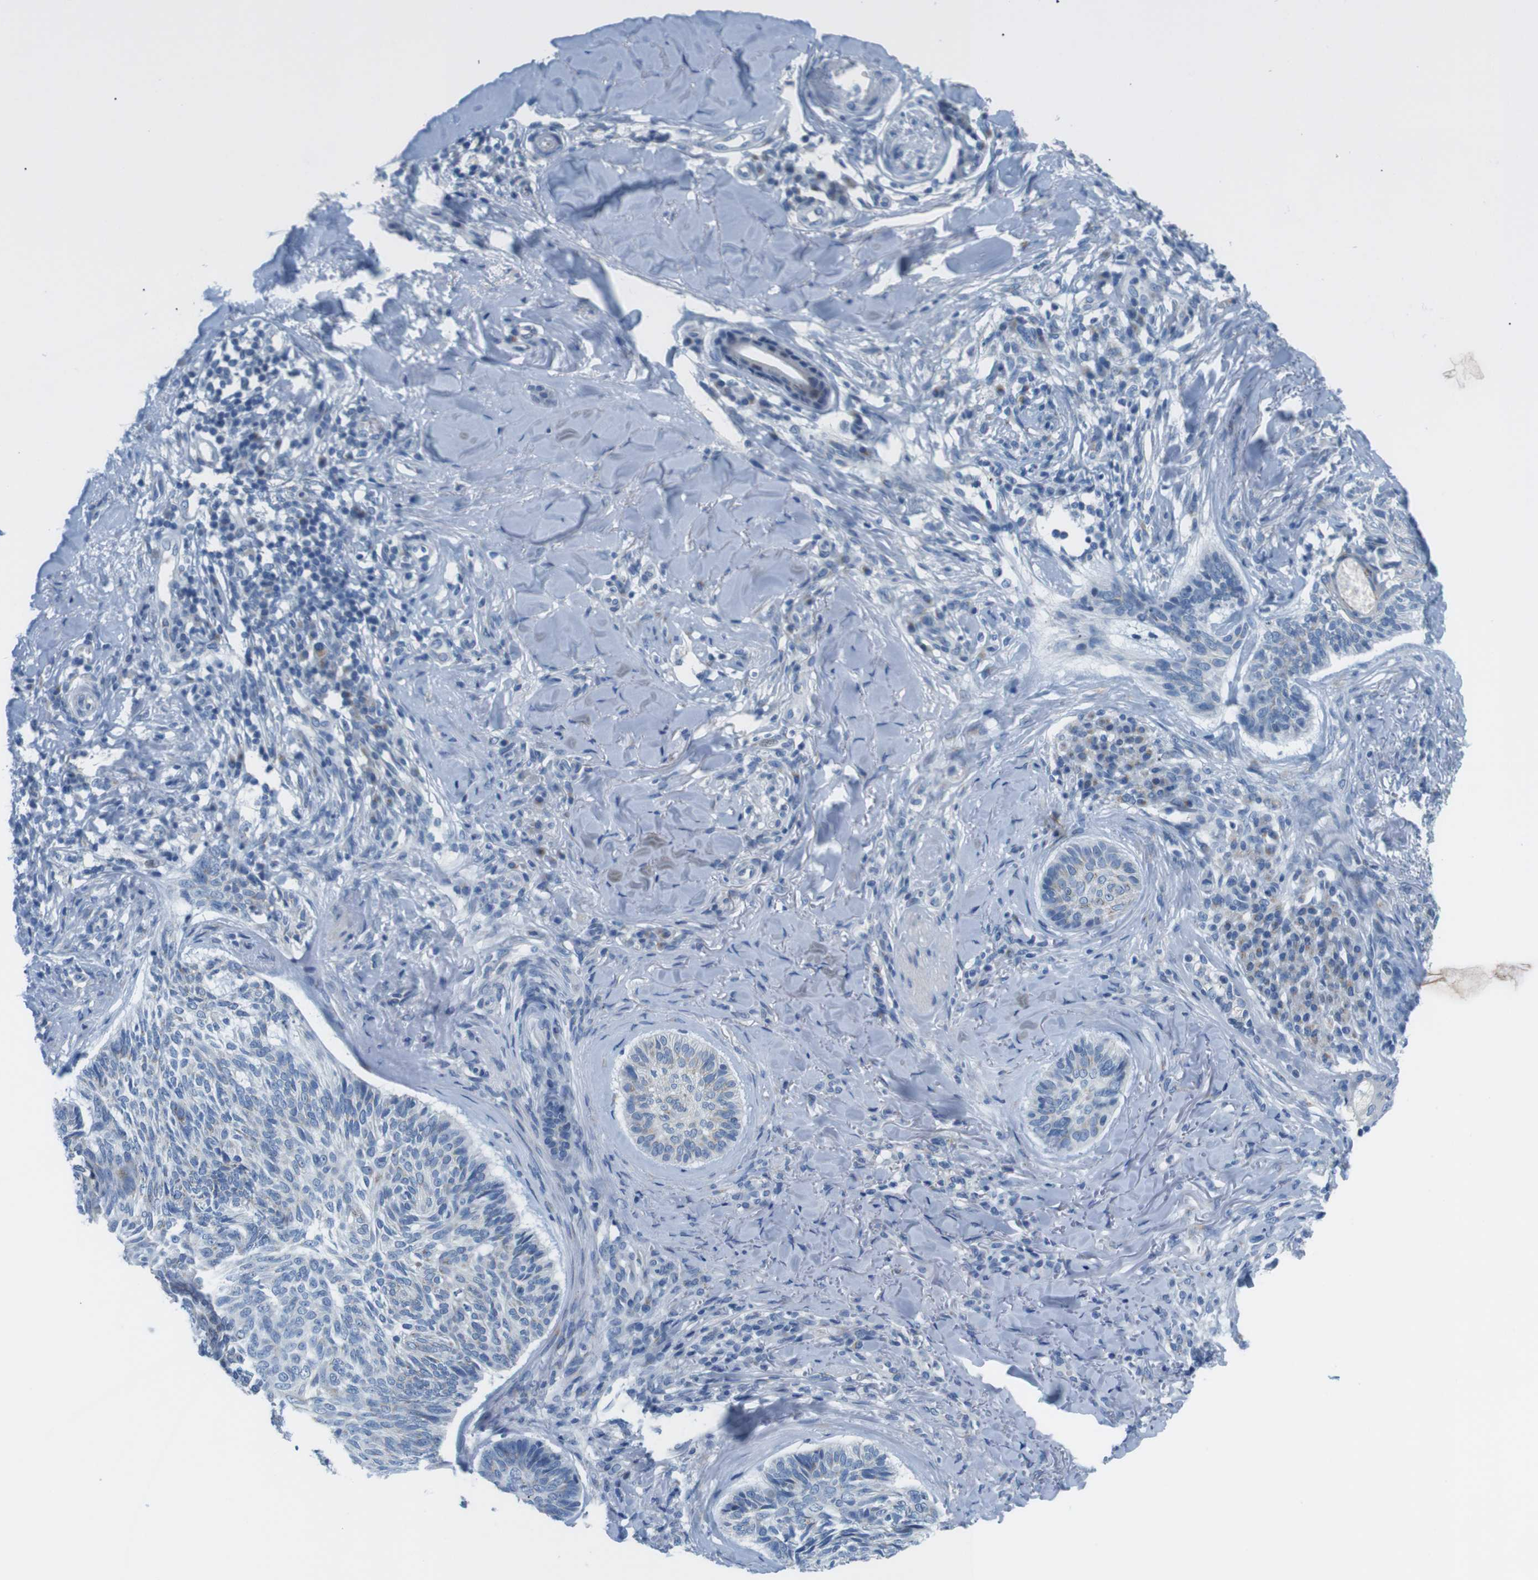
{"staining": {"intensity": "moderate", "quantity": "<25%", "location": "cytoplasmic/membranous"}, "tissue": "skin cancer", "cell_type": "Tumor cells", "image_type": "cancer", "snomed": [{"axis": "morphology", "description": "Basal cell carcinoma"}, {"axis": "topography", "description": "Skin"}], "caption": "Tumor cells demonstrate moderate cytoplasmic/membranous expression in approximately <25% of cells in skin basal cell carcinoma. (IHC, brightfield microscopy, high magnification).", "gene": "GOLGA2", "patient": {"sex": "male", "age": 43}}